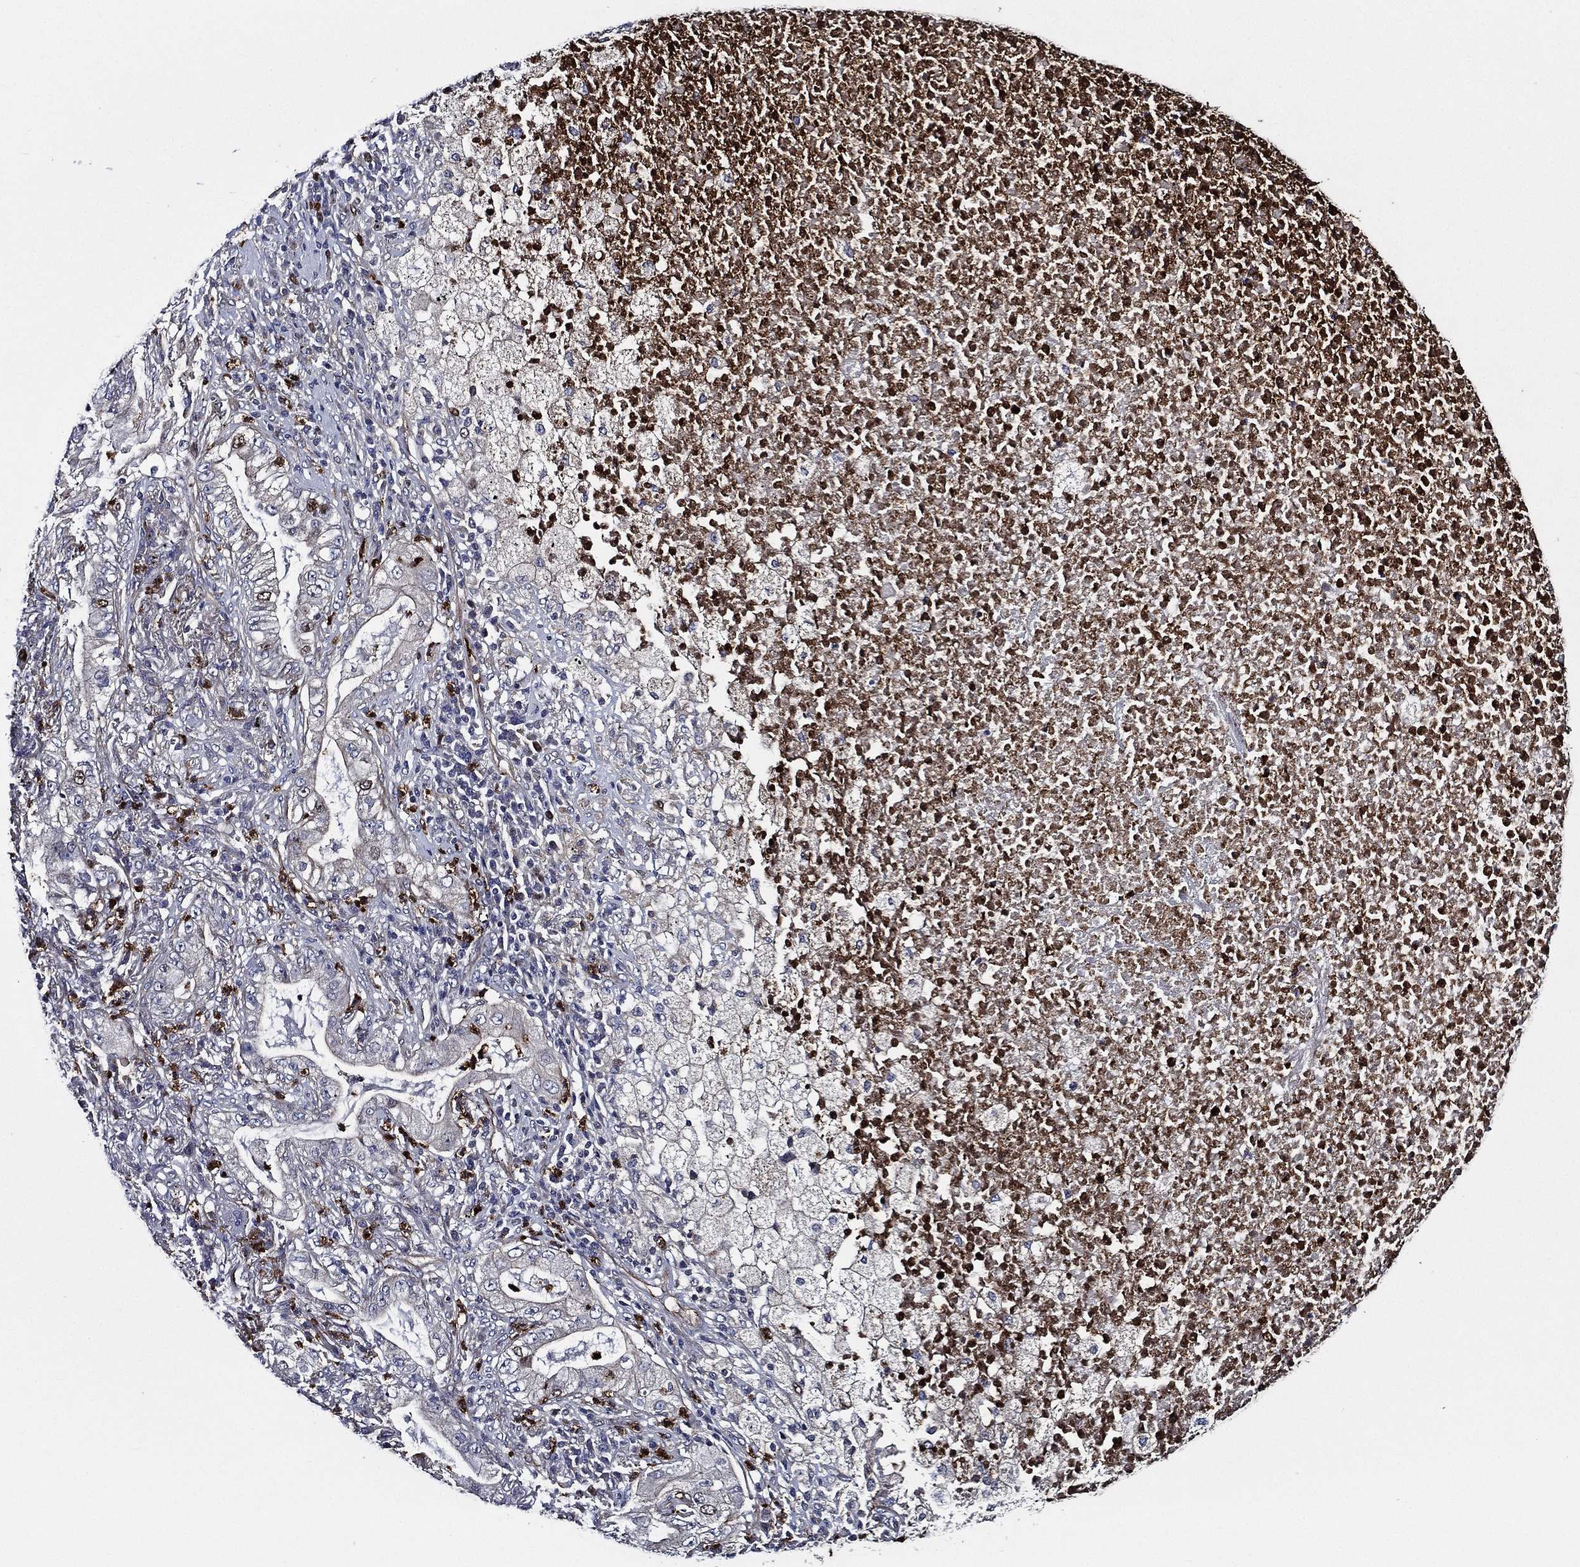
{"staining": {"intensity": "negative", "quantity": "none", "location": "none"}, "tissue": "lung cancer", "cell_type": "Tumor cells", "image_type": "cancer", "snomed": [{"axis": "morphology", "description": "Adenocarcinoma, NOS"}, {"axis": "topography", "description": "Lung"}], "caption": "Immunohistochemistry (IHC) micrograph of neoplastic tissue: lung cancer stained with DAB (3,3'-diaminobenzidine) displays no significant protein expression in tumor cells. (Brightfield microscopy of DAB IHC at high magnification).", "gene": "KIF20B", "patient": {"sex": "female", "age": 73}}